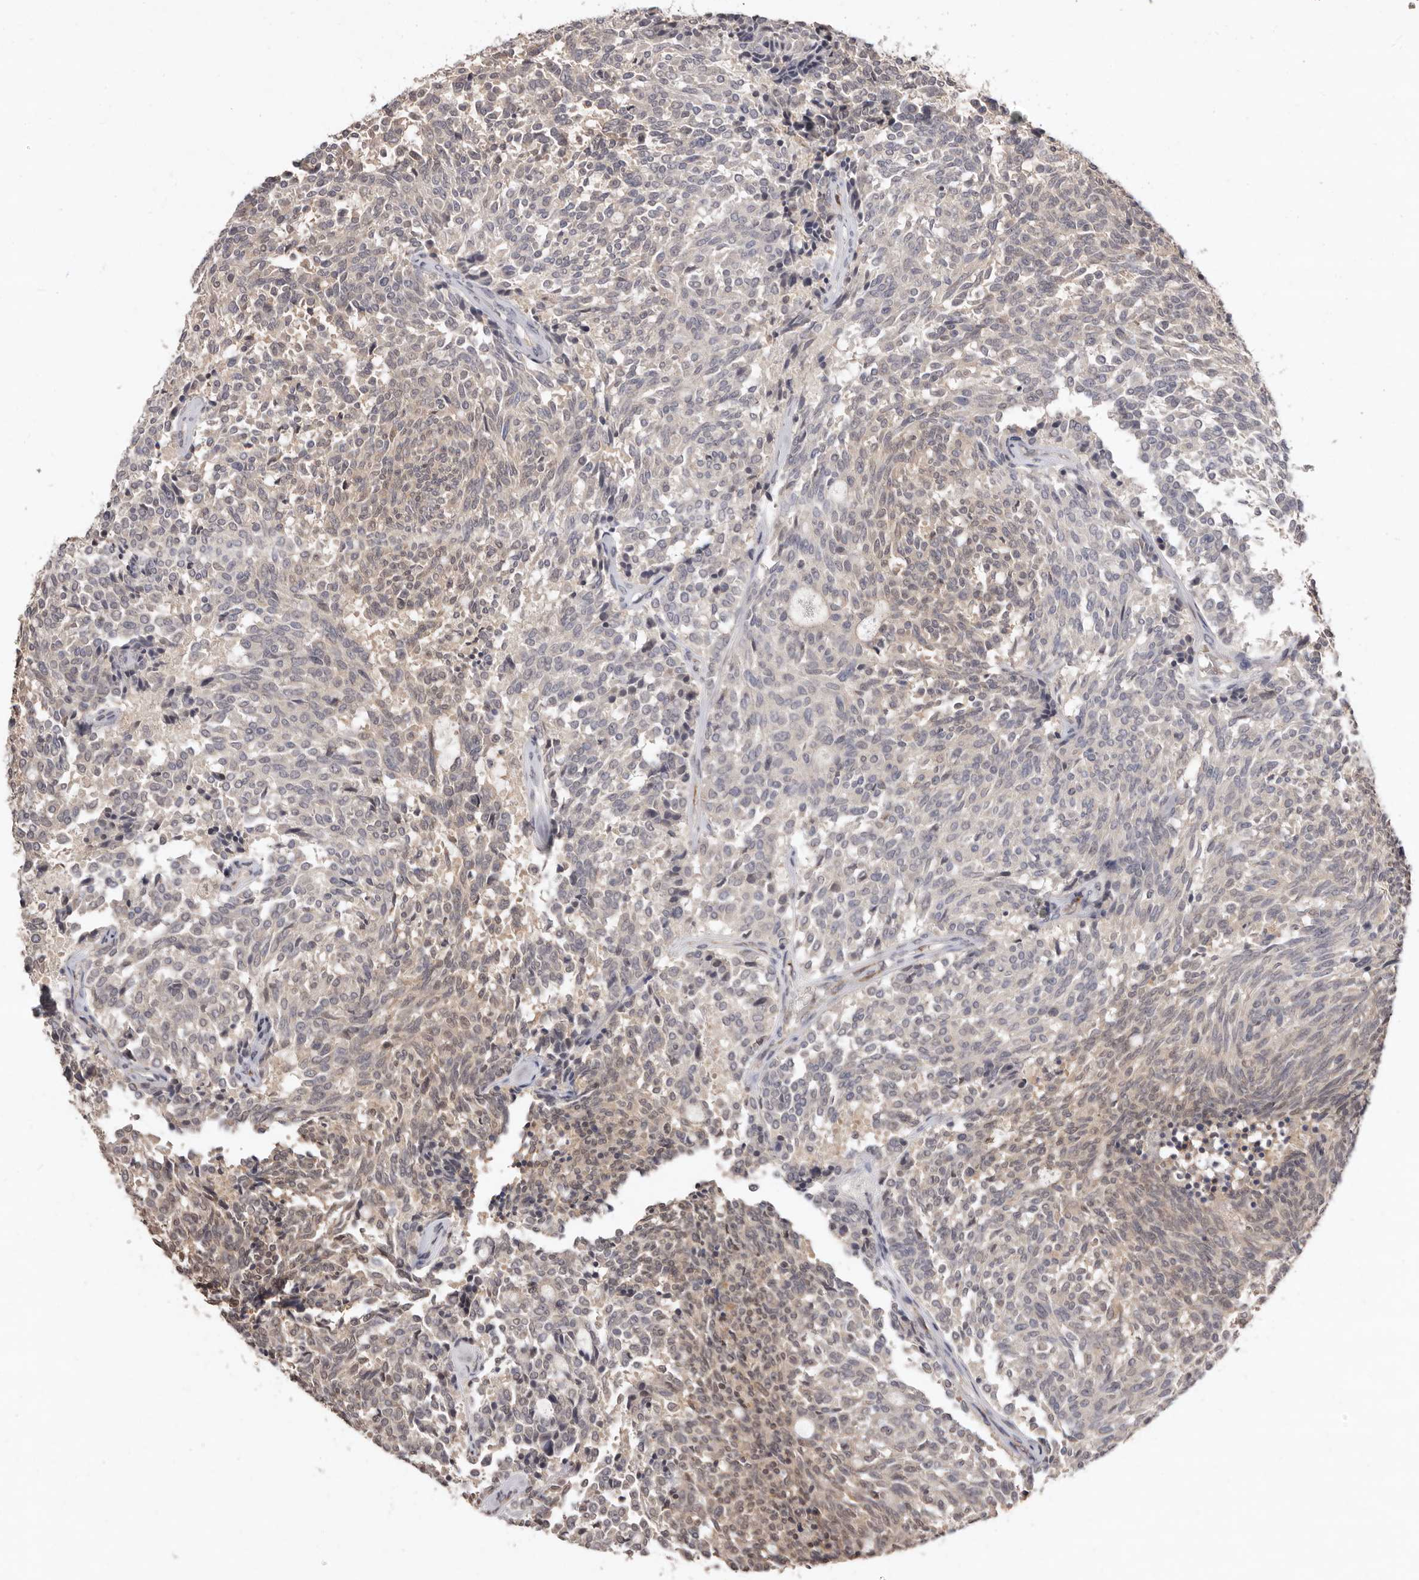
{"staining": {"intensity": "weak", "quantity": "<25%", "location": "cytoplasmic/membranous"}, "tissue": "carcinoid", "cell_type": "Tumor cells", "image_type": "cancer", "snomed": [{"axis": "morphology", "description": "Carcinoid, malignant, NOS"}, {"axis": "topography", "description": "Pancreas"}], "caption": "Immunohistochemistry (IHC) of carcinoid (malignant) reveals no expression in tumor cells. (DAB IHC with hematoxylin counter stain).", "gene": "SULT1E1", "patient": {"sex": "female", "age": 54}}